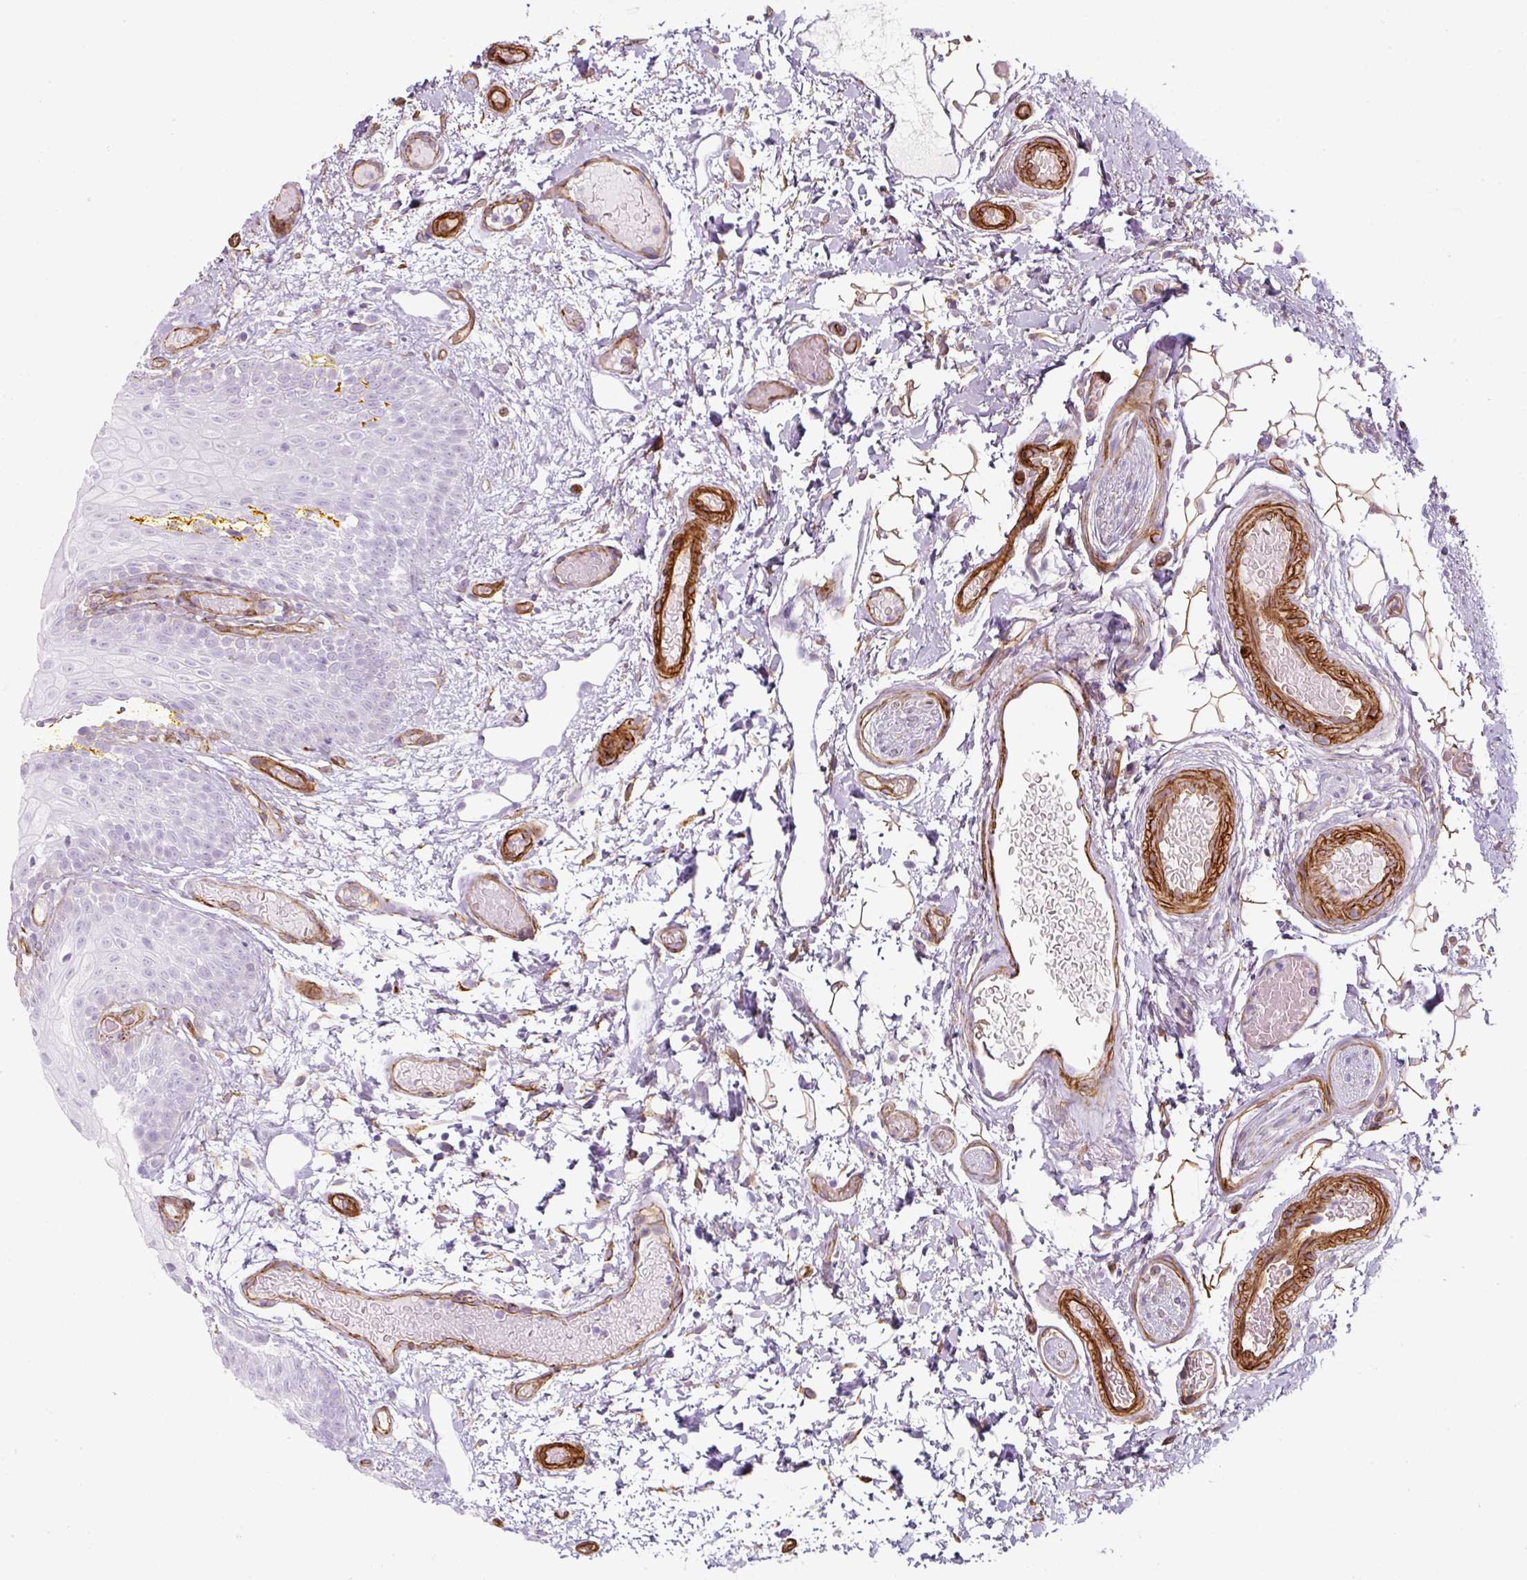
{"staining": {"intensity": "moderate", "quantity": "<25%", "location": "cytoplasmic/membranous"}, "tissue": "oral mucosa", "cell_type": "Squamous epithelial cells", "image_type": "normal", "snomed": [{"axis": "morphology", "description": "Normal tissue, NOS"}, {"axis": "morphology", "description": "Squamous cell carcinoma, NOS"}, {"axis": "topography", "description": "Oral tissue"}, {"axis": "topography", "description": "Tounge, NOS"}, {"axis": "topography", "description": "Head-Neck"}], "caption": "Brown immunohistochemical staining in benign oral mucosa reveals moderate cytoplasmic/membranous positivity in approximately <25% of squamous epithelial cells. (brown staining indicates protein expression, while blue staining denotes nuclei).", "gene": "CAVIN3", "patient": {"sex": "male", "age": 76}}